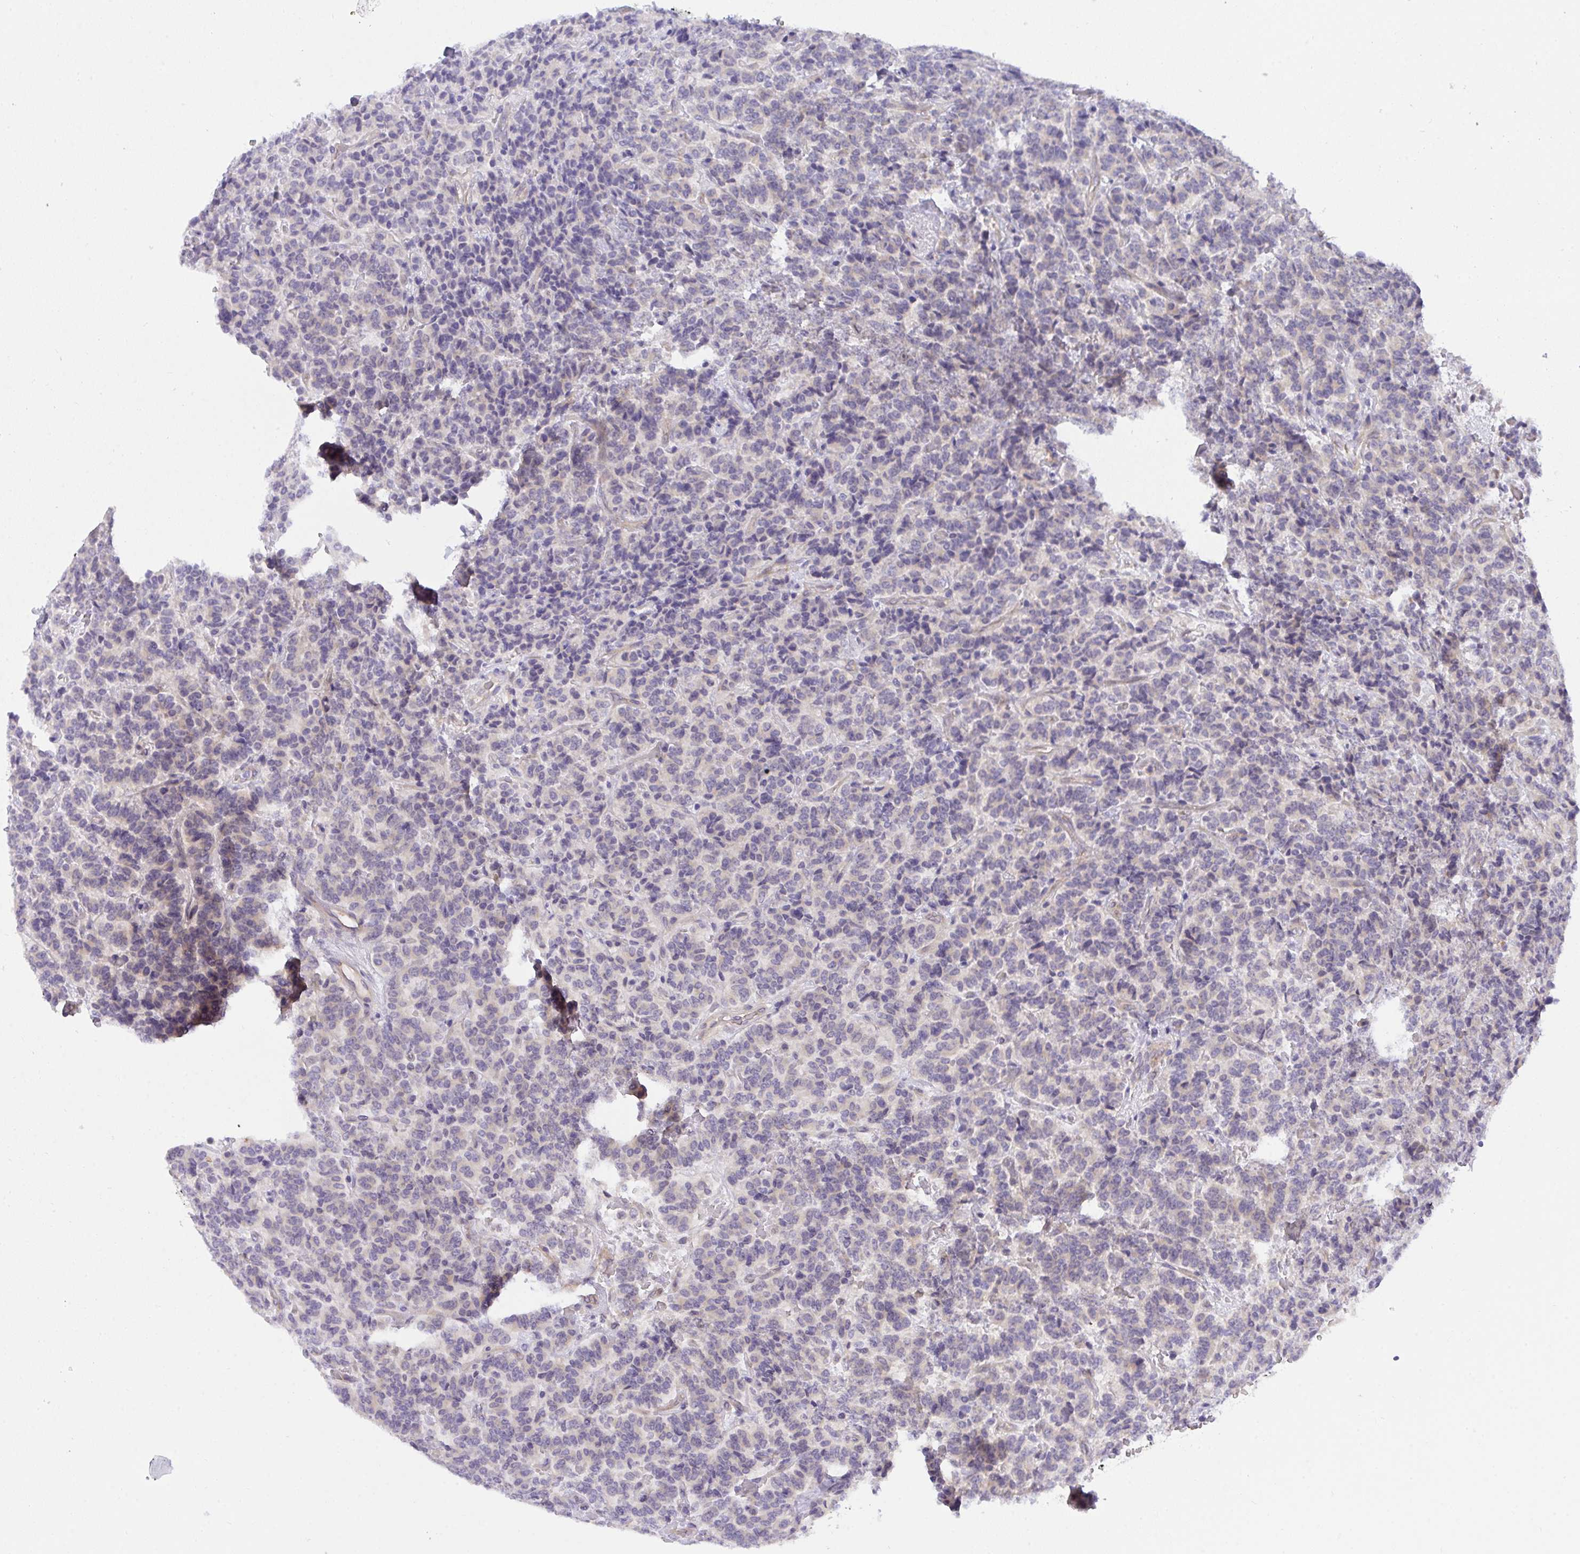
{"staining": {"intensity": "negative", "quantity": "none", "location": "none"}, "tissue": "carcinoid", "cell_type": "Tumor cells", "image_type": "cancer", "snomed": [{"axis": "morphology", "description": "Carcinoid, malignant, NOS"}, {"axis": "topography", "description": "Pancreas"}], "caption": "IHC of human carcinoid (malignant) shows no staining in tumor cells.", "gene": "HOXD12", "patient": {"sex": "male", "age": 36}}